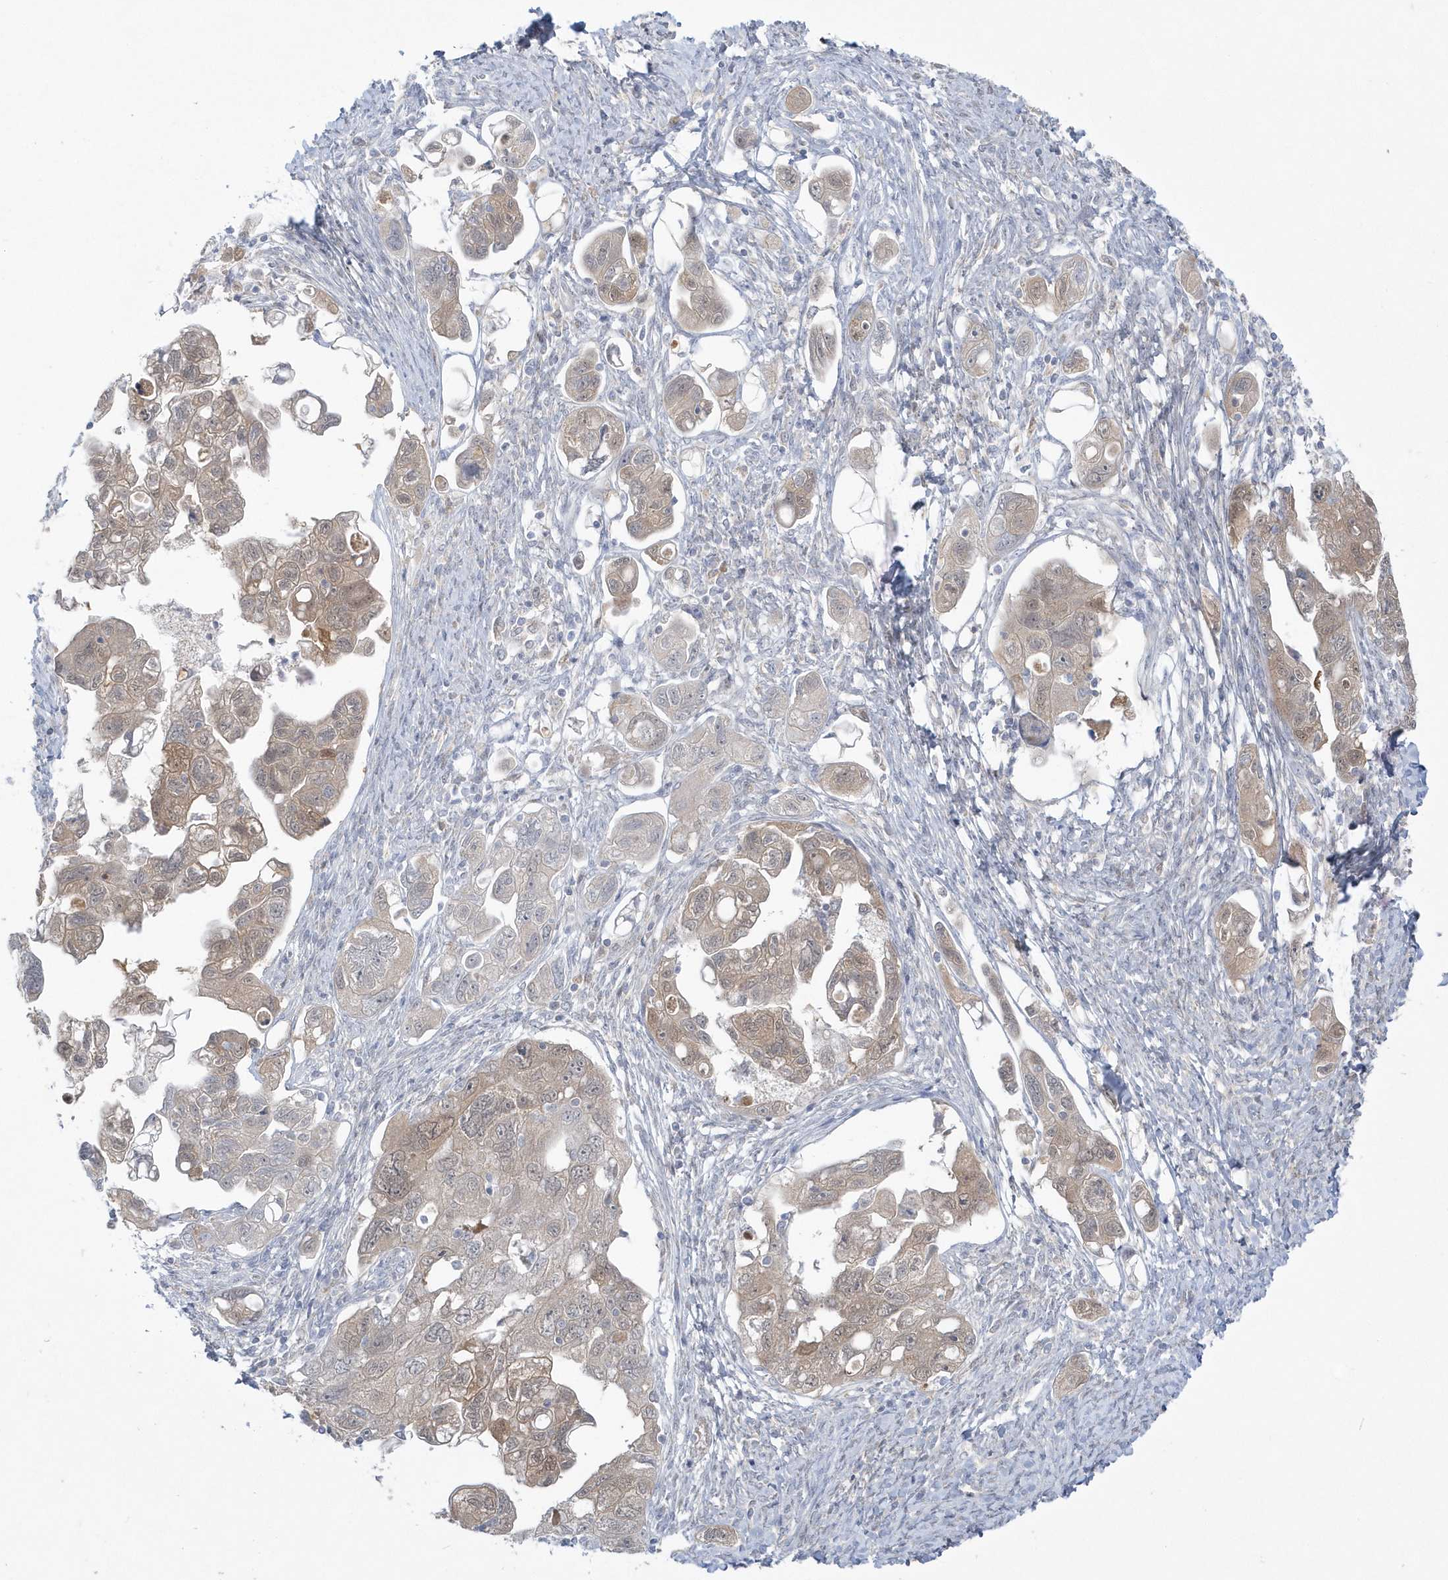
{"staining": {"intensity": "moderate", "quantity": "25%-75%", "location": "cytoplasmic/membranous"}, "tissue": "ovarian cancer", "cell_type": "Tumor cells", "image_type": "cancer", "snomed": [{"axis": "morphology", "description": "Carcinoma, NOS"}, {"axis": "morphology", "description": "Cystadenocarcinoma, serous, NOS"}, {"axis": "topography", "description": "Ovary"}], "caption": "DAB immunohistochemical staining of human ovarian cancer exhibits moderate cytoplasmic/membranous protein staining in about 25%-75% of tumor cells. Using DAB (3,3'-diaminobenzidine) (brown) and hematoxylin (blue) stains, captured at high magnification using brightfield microscopy.", "gene": "PCBD1", "patient": {"sex": "female", "age": 69}}